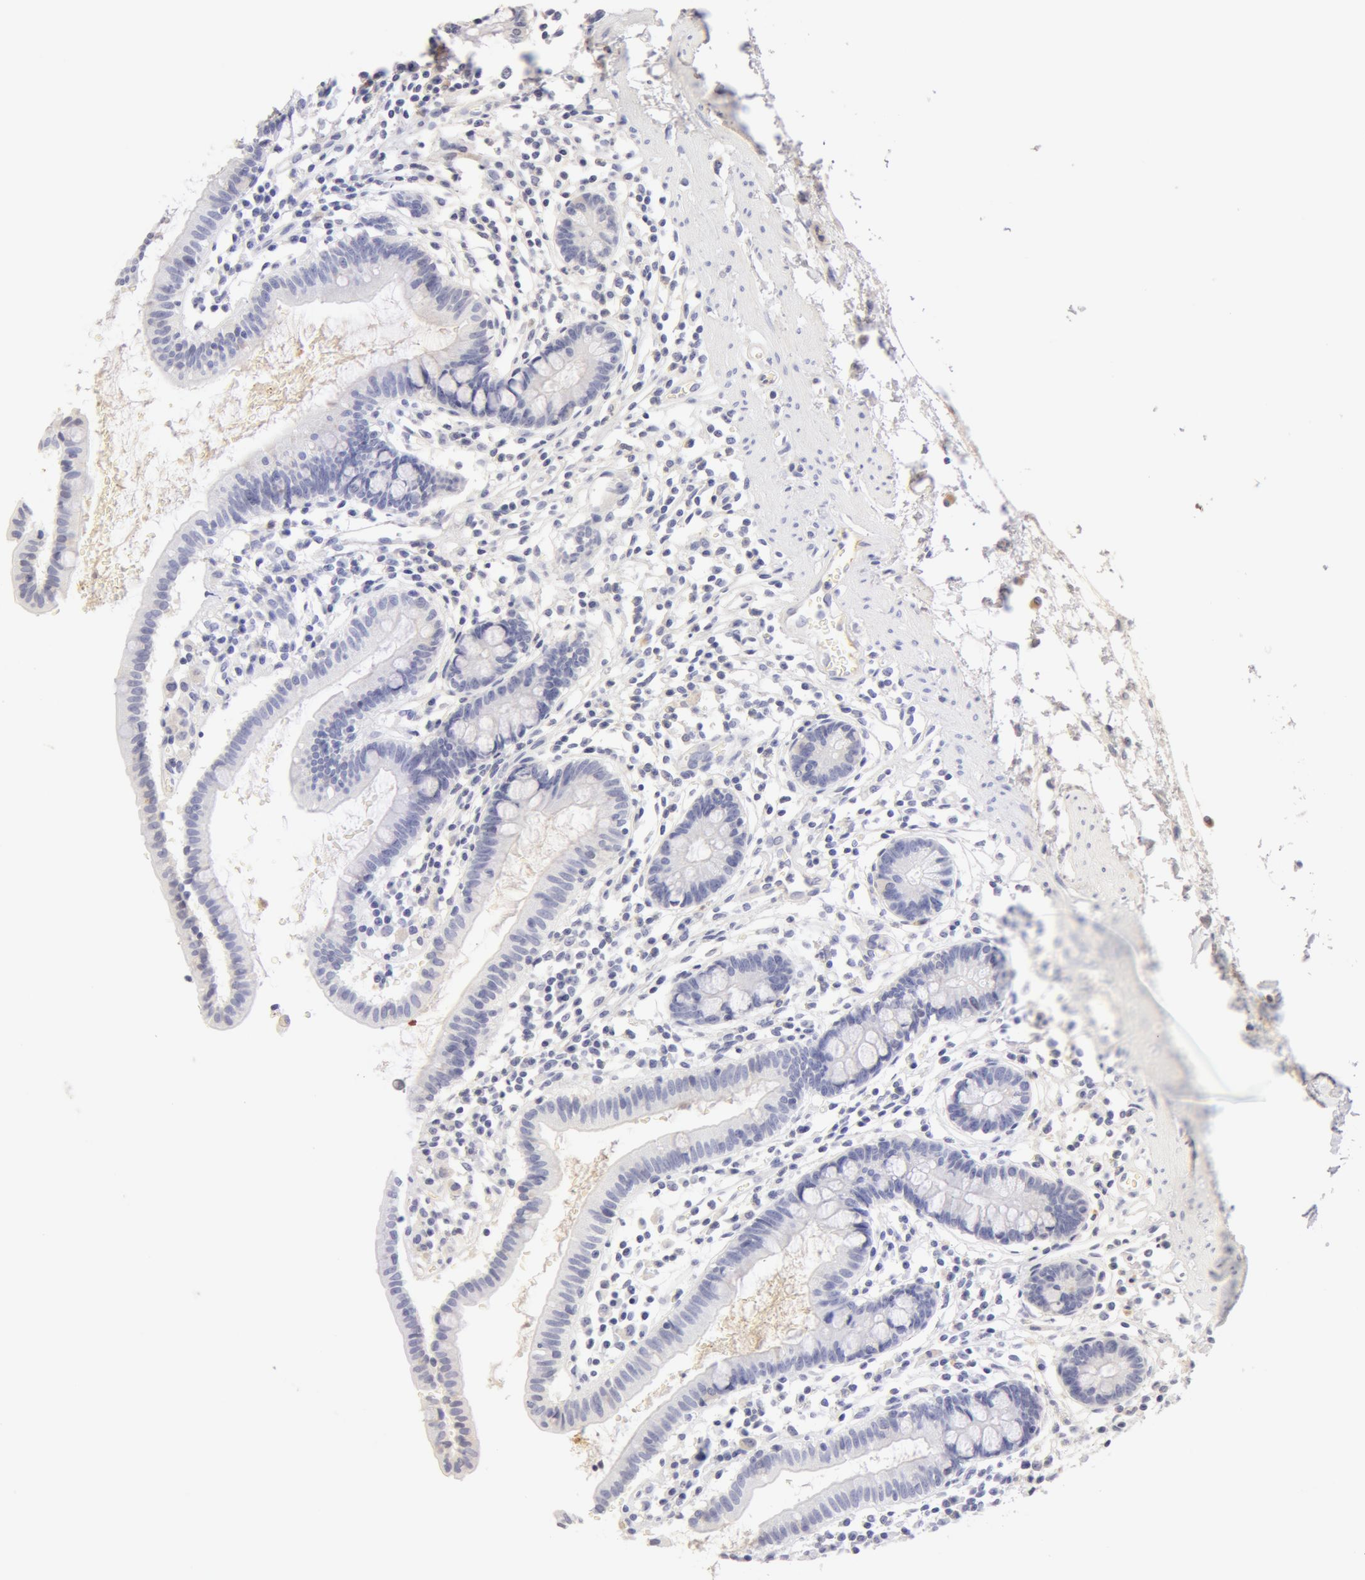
{"staining": {"intensity": "negative", "quantity": "none", "location": "none"}, "tissue": "small intestine", "cell_type": "Glandular cells", "image_type": "normal", "snomed": [{"axis": "morphology", "description": "Normal tissue, NOS"}, {"axis": "topography", "description": "Small intestine"}], "caption": "This is an immunohistochemistry (IHC) photomicrograph of benign human small intestine. There is no positivity in glandular cells.", "gene": "AHSG", "patient": {"sex": "female", "age": 37}}